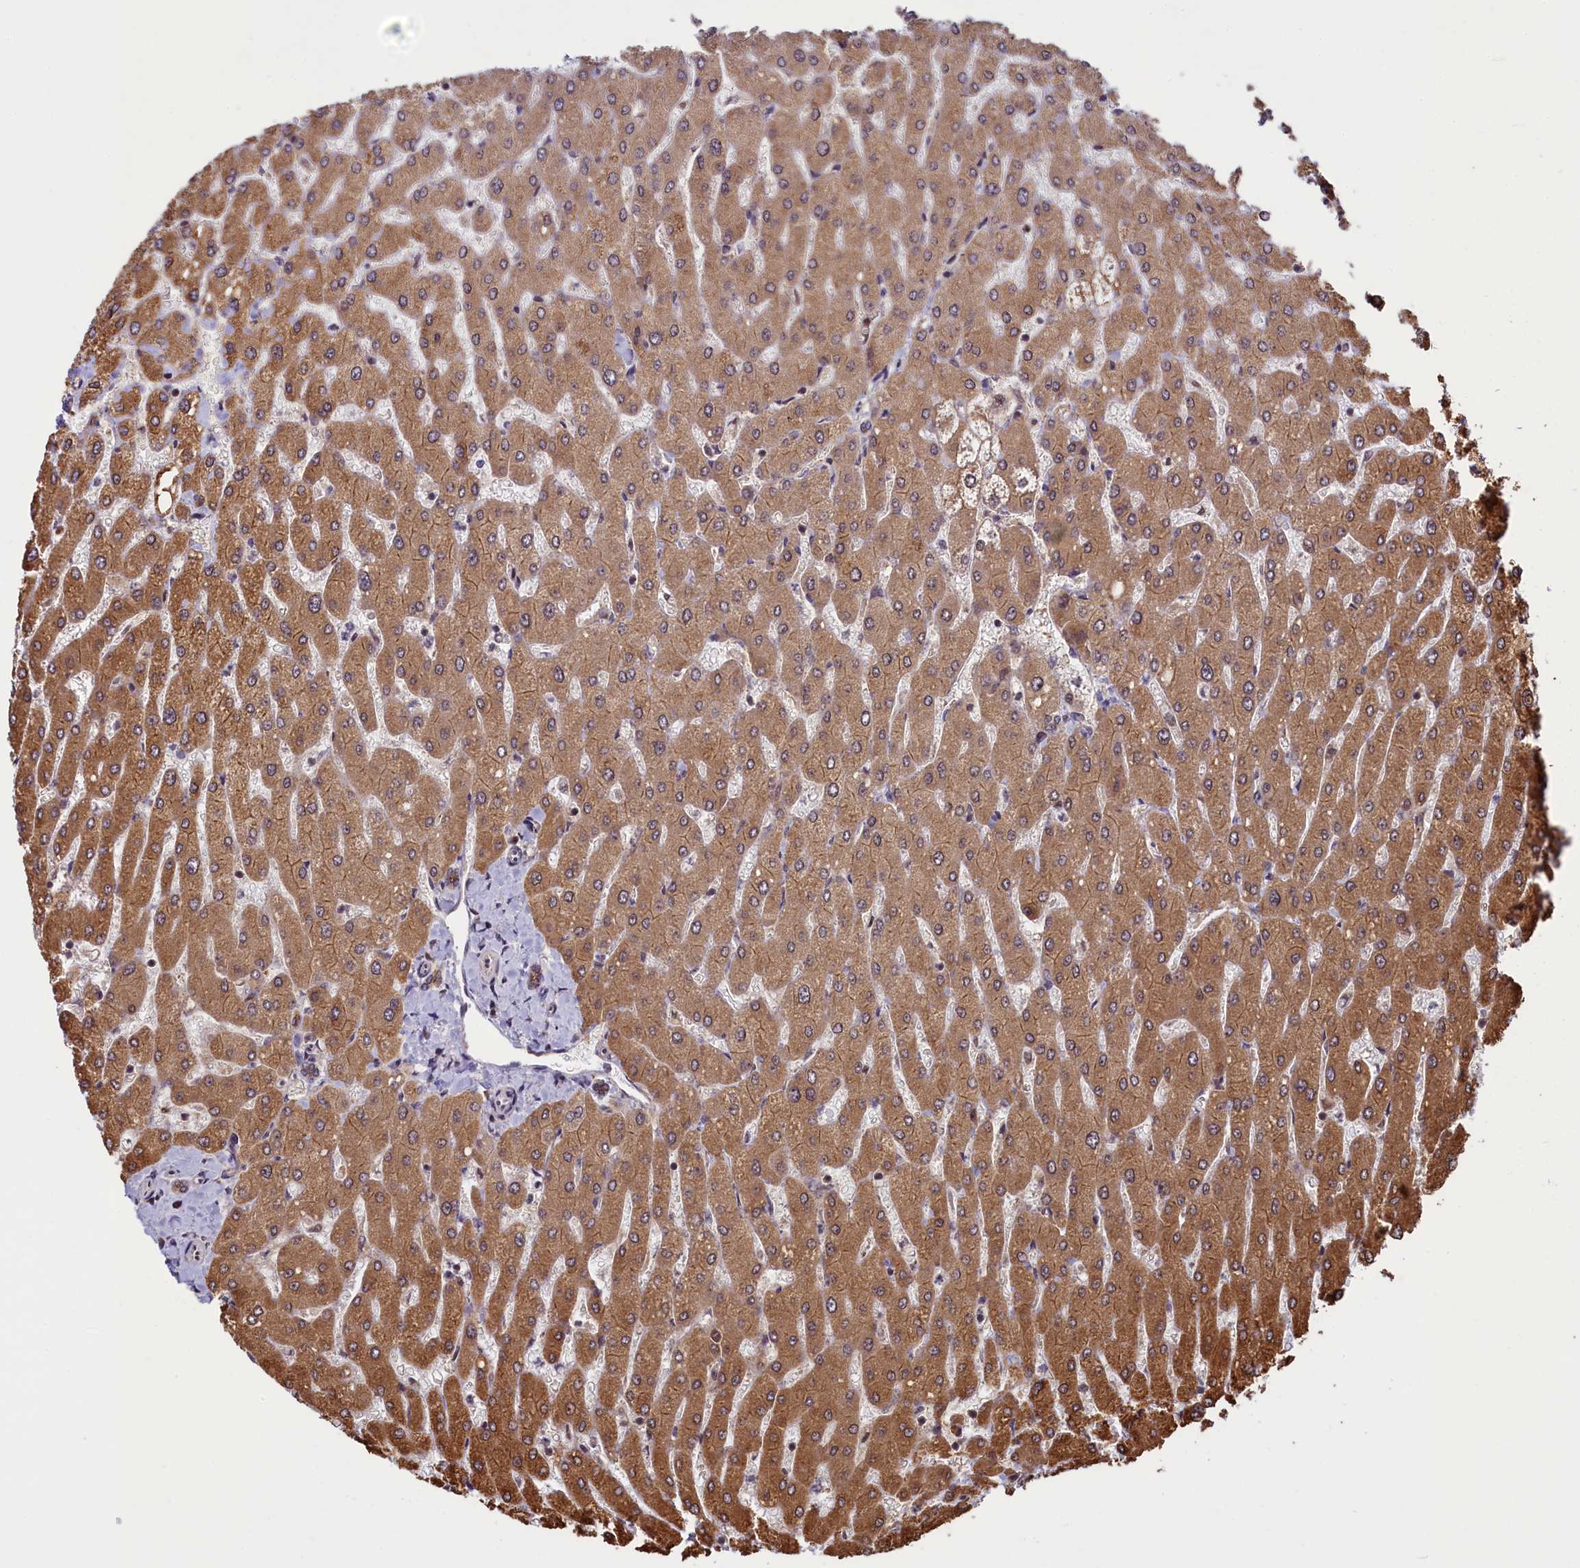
{"staining": {"intensity": "moderate", "quantity": ">75%", "location": "cytoplasmic/membranous"}, "tissue": "liver", "cell_type": "Cholangiocytes", "image_type": "normal", "snomed": [{"axis": "morphology", "description": "Normal tissue, NOS"}, {"axis": "topography", "description": "Liver"}], "caption": "Immunohistochemical staining of unremarkable human liver reveals >75% levels of moderate cytoplasmic/membranous protein positivity in about >75% of cholangiocytes. (IHC, brightfield microscopy, high magnification).", "gene": "SLC7A6OS", "patient": {"sex": "male", "age": 55}}